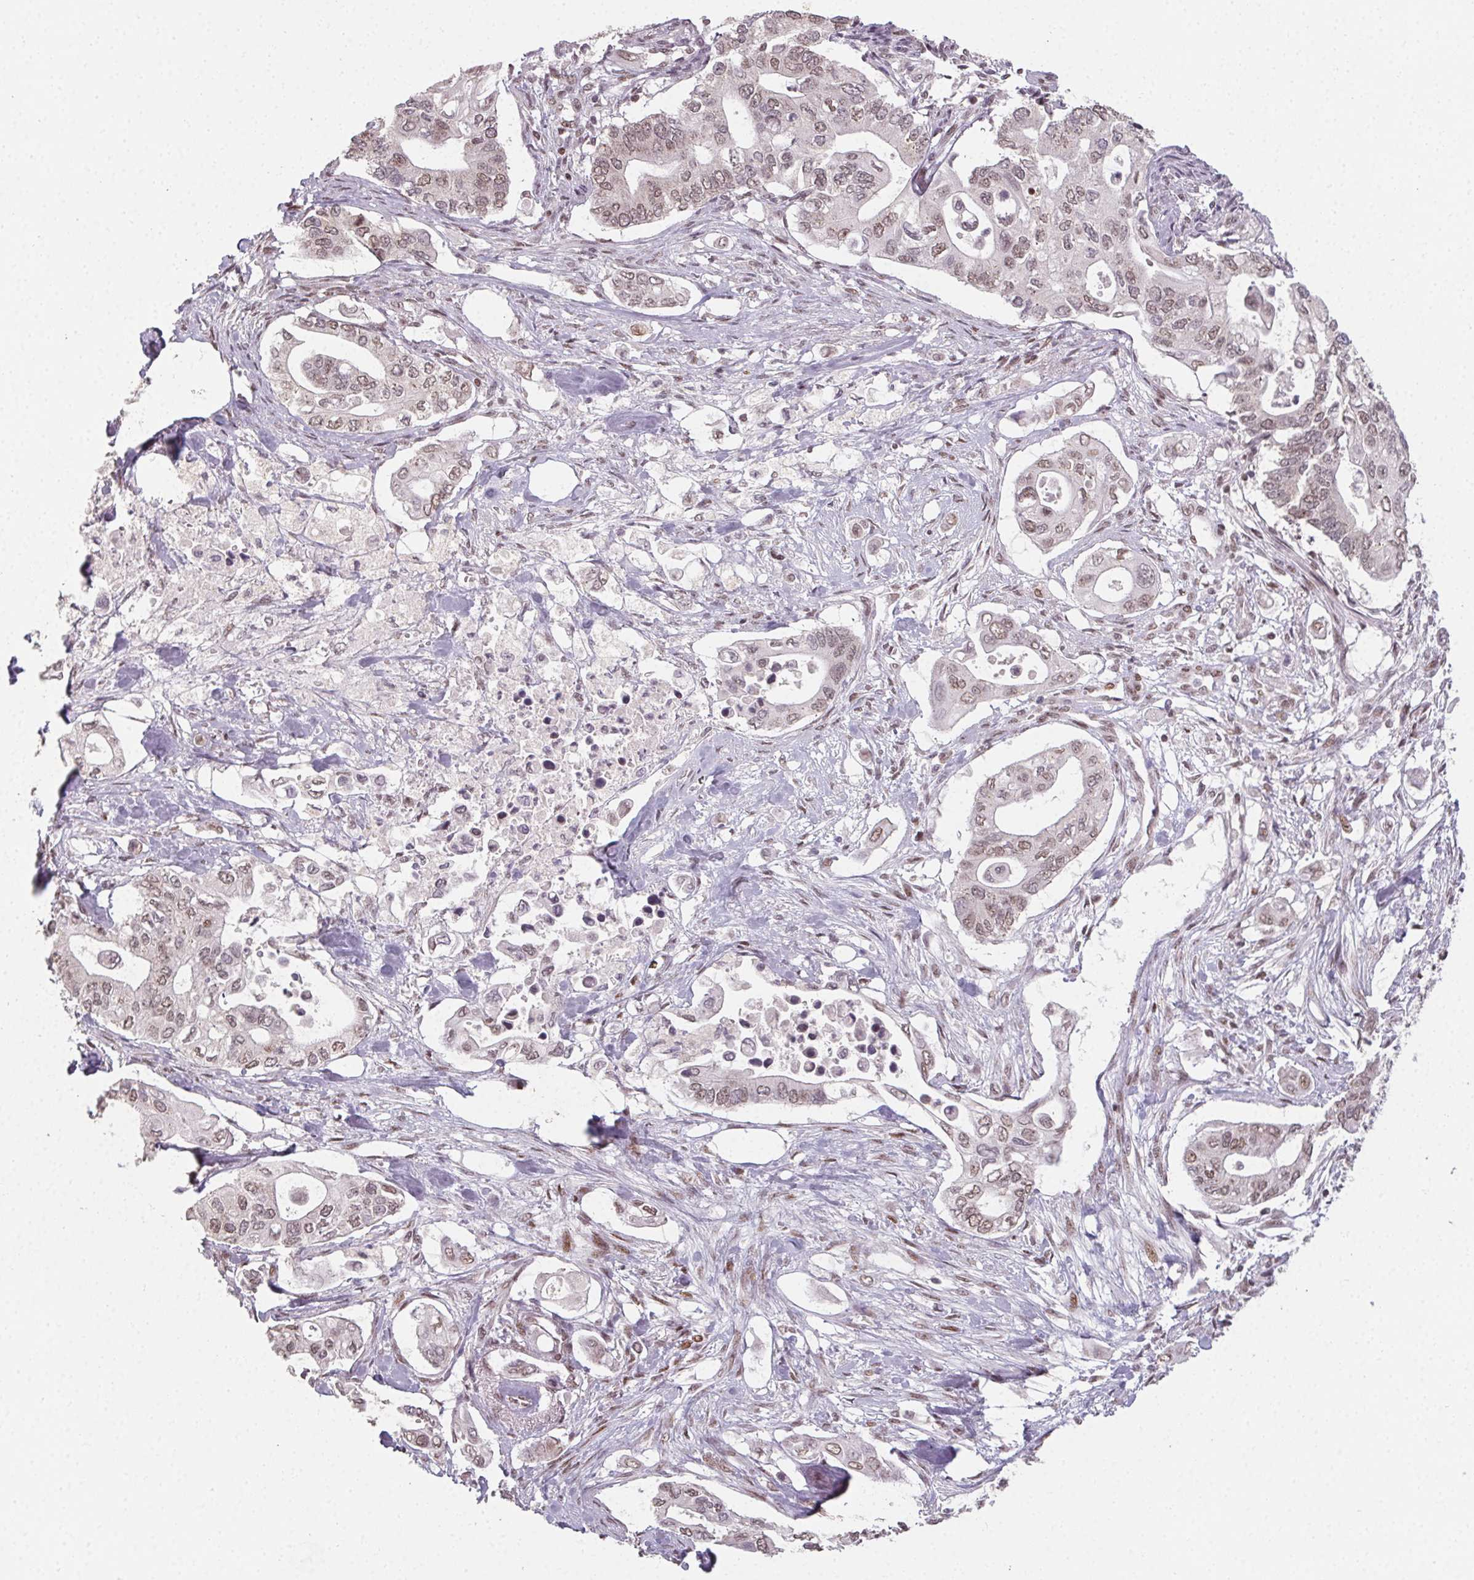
{"staining": {"intensity": "weak", "quantity": ">75%", "location": "nuclear"}, "tissue": "pancreatic cancer", "cell_type": "Tumor cells", "image_type": "cancer", "snomed": [{"axis": "morphology", "description": "Adenocarcinoma, NOS"}, {"axis": "topography", "description": "Pancreas"}], "caption": "This is an image of immunohistochemistry staining of pancreatic cancer (adenocarcinoma), which shows weak positivity in the nuclear of tumor cells.", "gene": "KMT2A", "patient": {"sex": "female", "age": 63}}